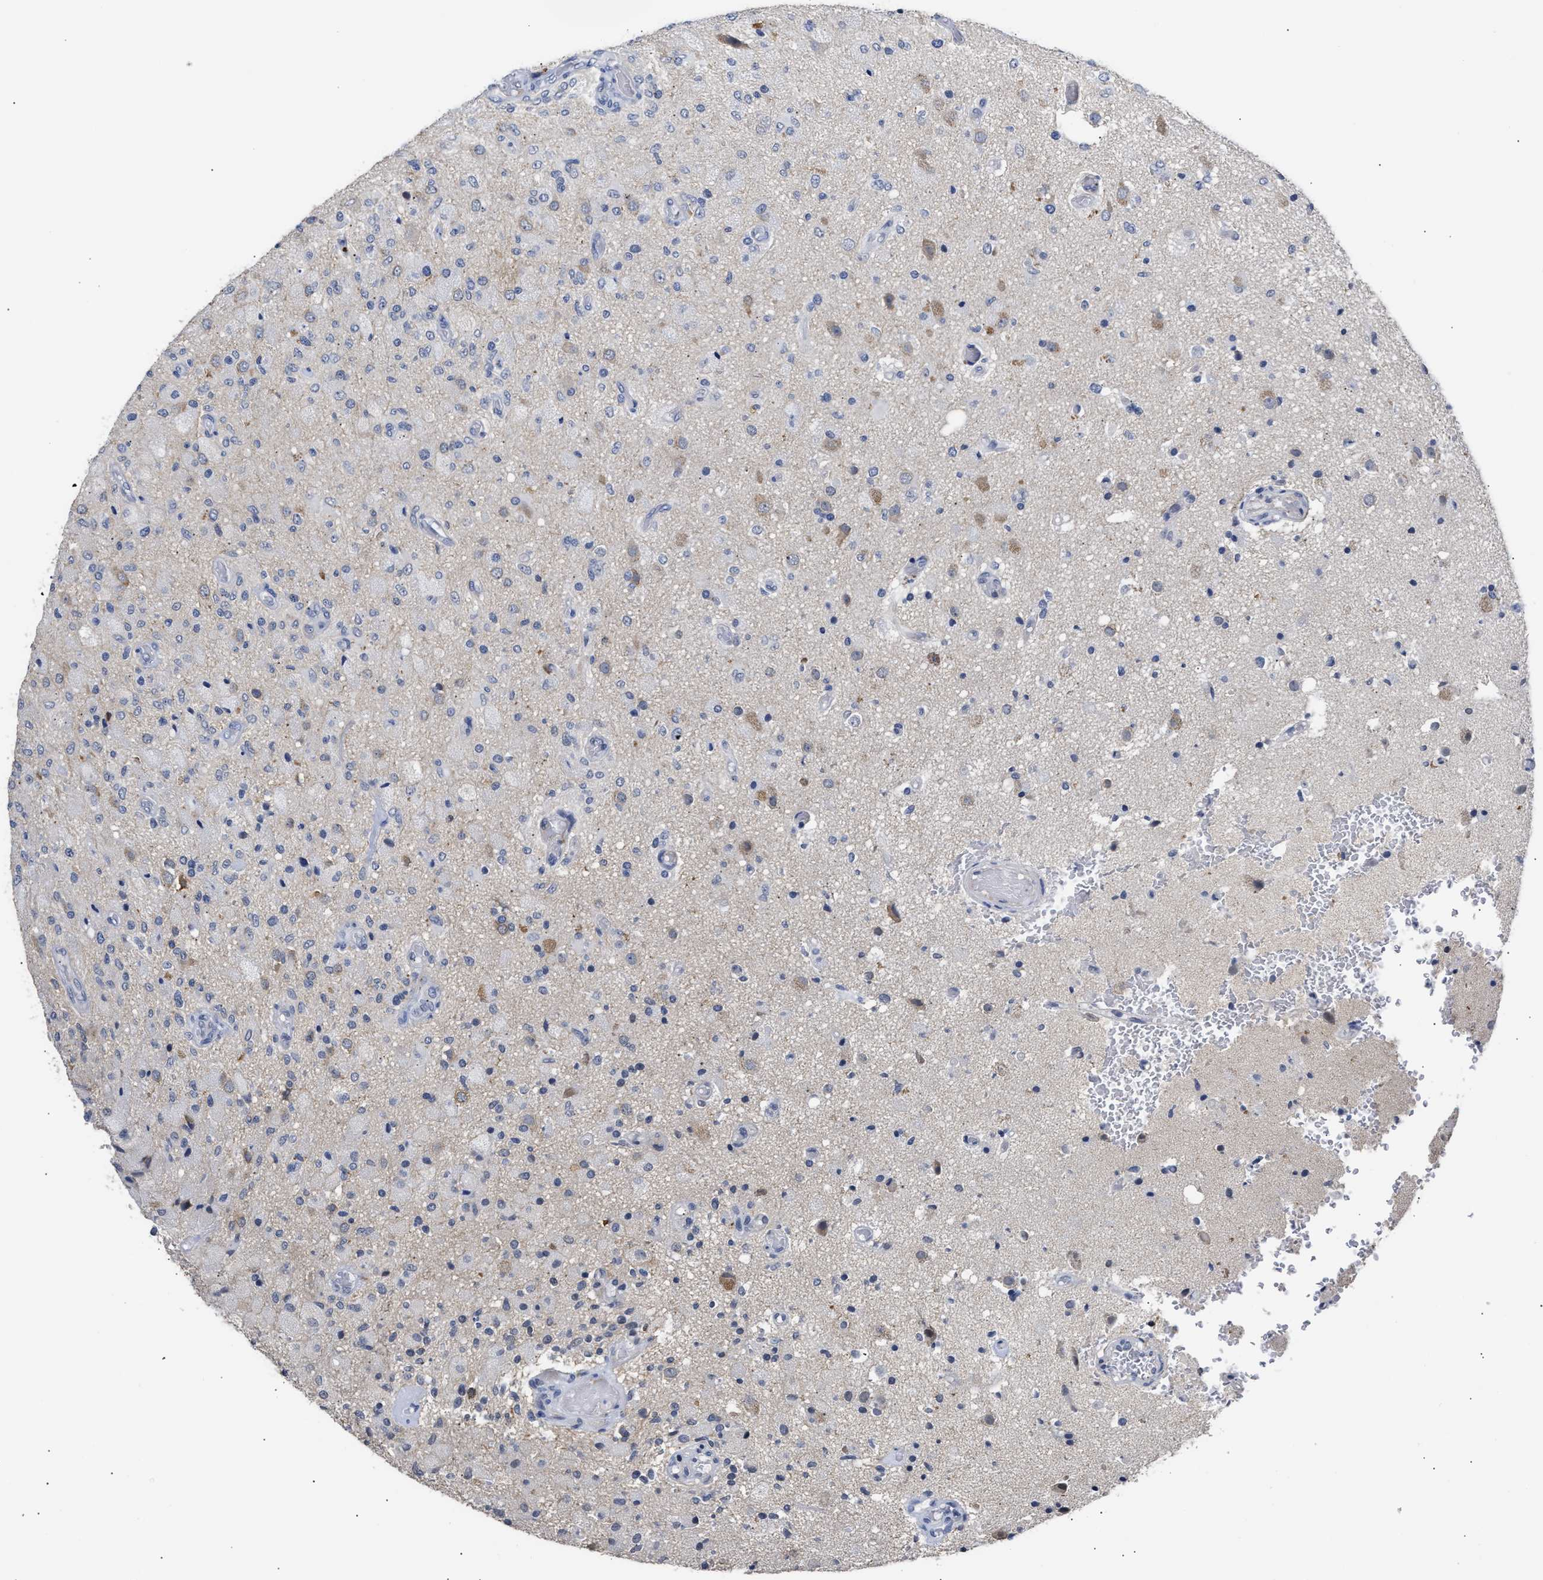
{"staining": {"intensity": "negative", "quantity": "none", "location": "none"}, "tissue": "glioma", "cell_type": "Tumor cells", "image_type": "cancer", "snomed": [{"axis": "morphology", "description": "Normal tissue, NOS"}, {"axis": "morphology", "description": "Glioma, malignant, High grade"}, {"axis": "topography", "description": "Cerebral cortex"}], "caption": "Tumor cells show no significant protein staining in high-grade glioma (malignant). (DAB immunohistochemistry, high magnification).", "gene": "AHNAK2", "patient": {"sex": "male", "age": 77}}